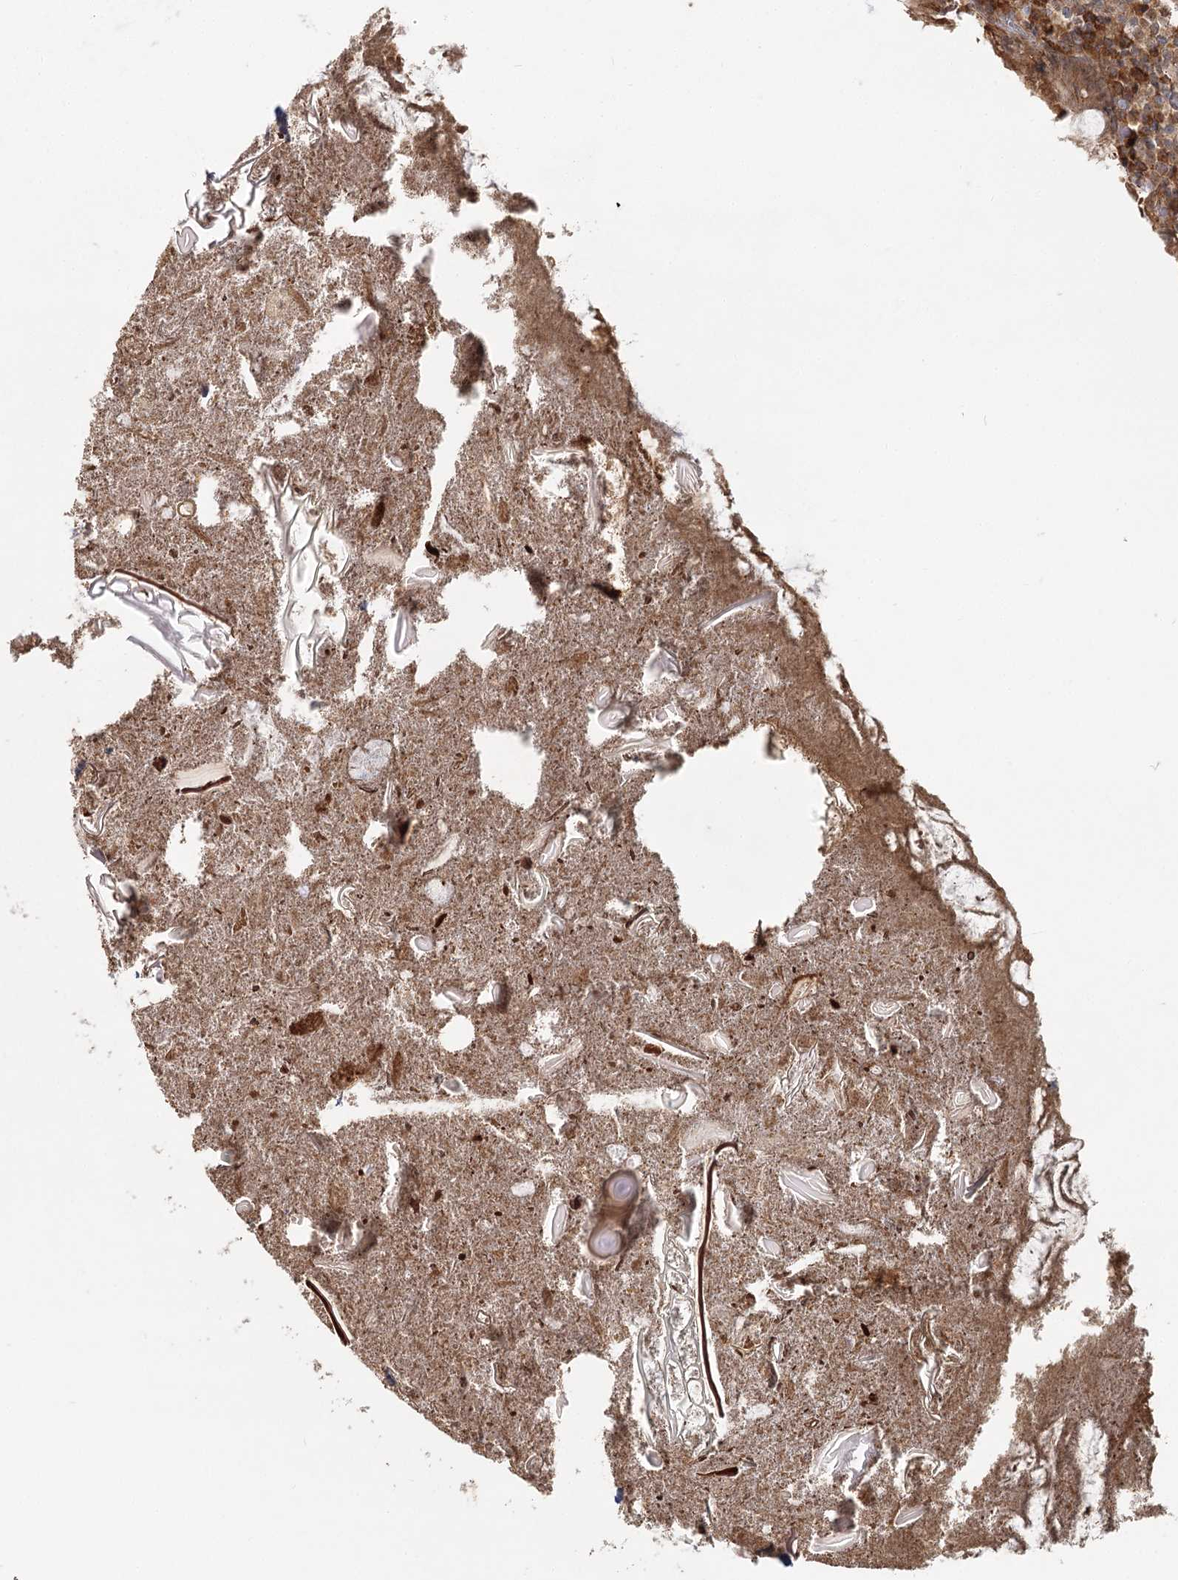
{"staining": {"intensity": "moderate", "quantity": ">75%", "location": "cytoplasmic/membranous"}, "tissue": "appendix", "cell_type": "Glandular cells", "image_type": "normal", "snomed": [{"axis": "morphology", "description": "Normal tissue, NOS"}, {"axis": "topography", "description": "Appendix"}], "caption": "An immunohistochemistry micrograph of benign tissue is shown. Protein staining in brown highlights moderate cytoplasmic/membranous positivity in appendix within glandular cells.", "gene": "THNSL1", "patient": {"sex": "female", "age": 17}}